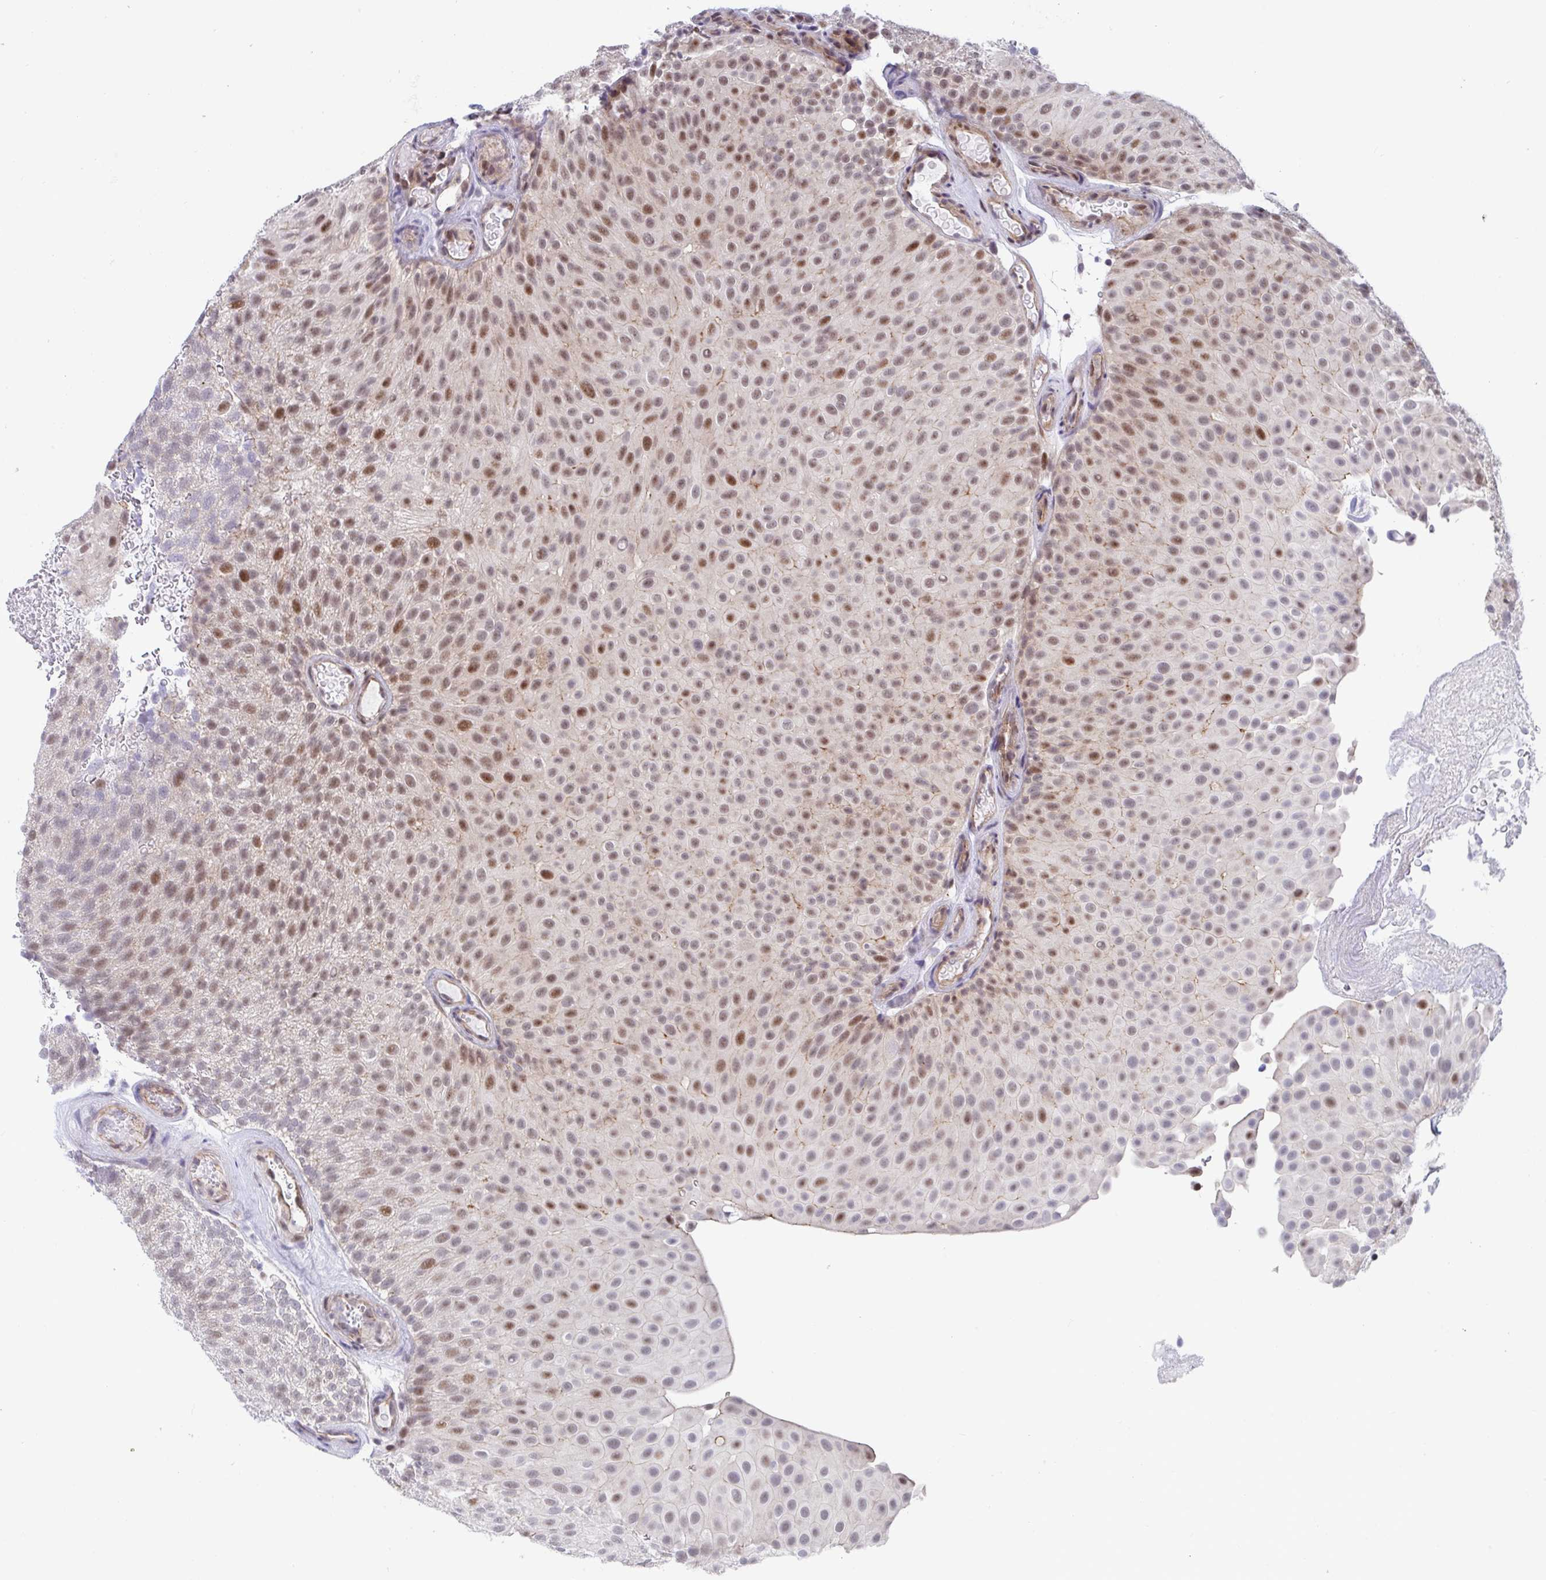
{"staining": {"intensity": "moderate", "quantity": "25%-75%", "location": "nuclear"}, "tissue": "urothelial cancer", "cell_type": "Tumor cells", "image_type": "cancer", "snomed": [{"axis": "morphology", "description": "Urothelial carcinoma, Low grade"}, {"axis": "topography", "description": "Urinary bladder"}], "caption": "Immunohistochemistry image of human urothelial cancer stained for a protein (brown), which displays medium levels of moderate nuclear staining in approximately 25%-75% of tumor cells.", "gene": "WDR72", "patient": {"sex": "male", "age": 78}}